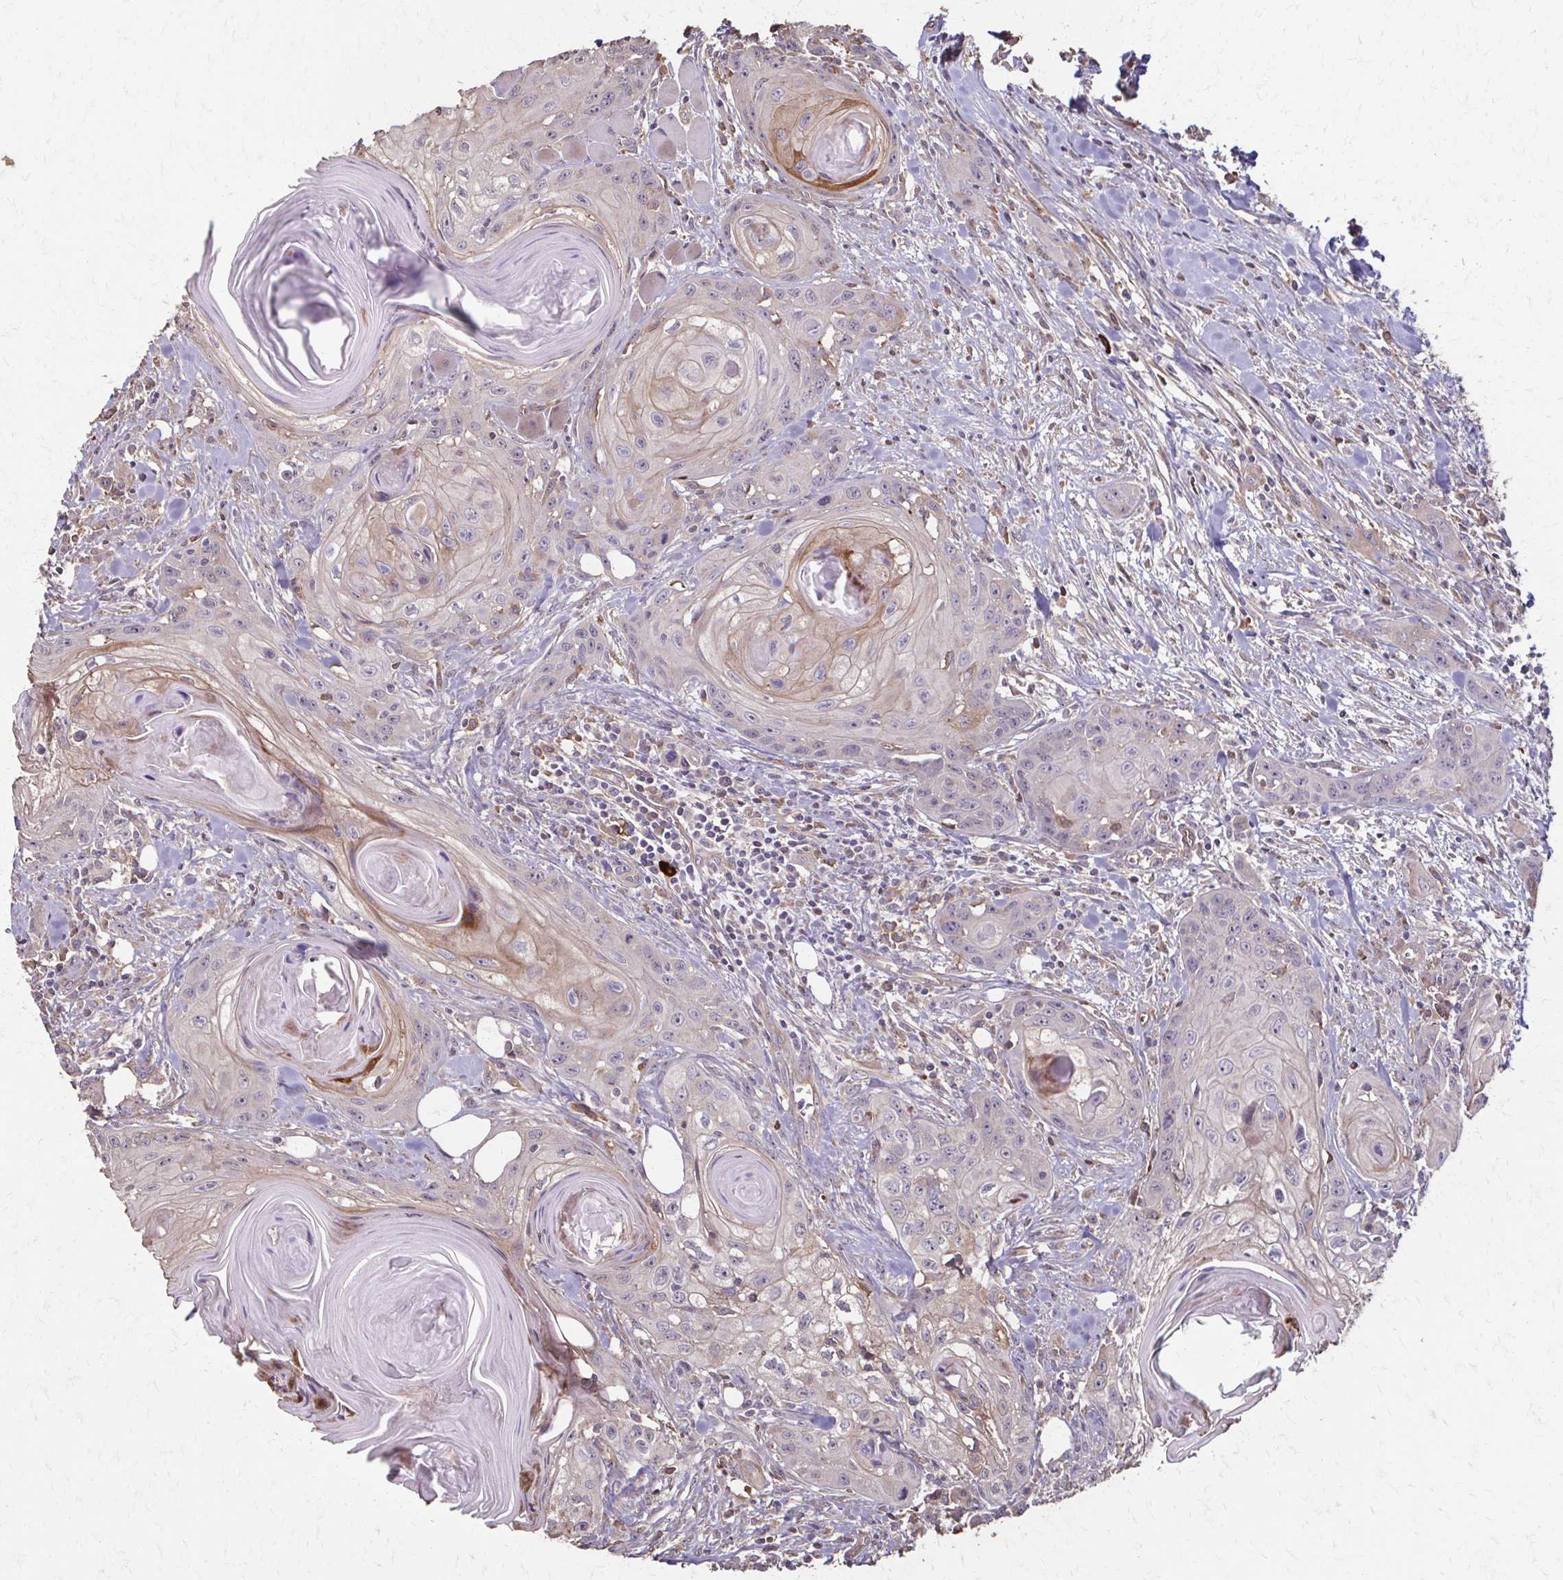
{"staining": {"intensity": "weak", "quantity": "<25%", "location": "cytoplasmic/membranous"}, "tissue": "head and neck cancer", "cell_type": "Tumor cells", "image_type": "cancer", "snomed": [{"axis": "morphology", "description": "Squamous cell carcinoma, NOS"}, {"axis": "topography", "description": "Oral tissue"}, {"axis": "topography", "description": "Head-Neck"}], "caption": "IHC photomicrograph of neoplastic tissue: human squamous cell carcinoma (head and neck) stained with DAB (3,3'-diaminobenzidine) shows no significant protein staining in tumor cells.", "gene": "IL18BP", "patient": {"sex": "male", "age": 58}}